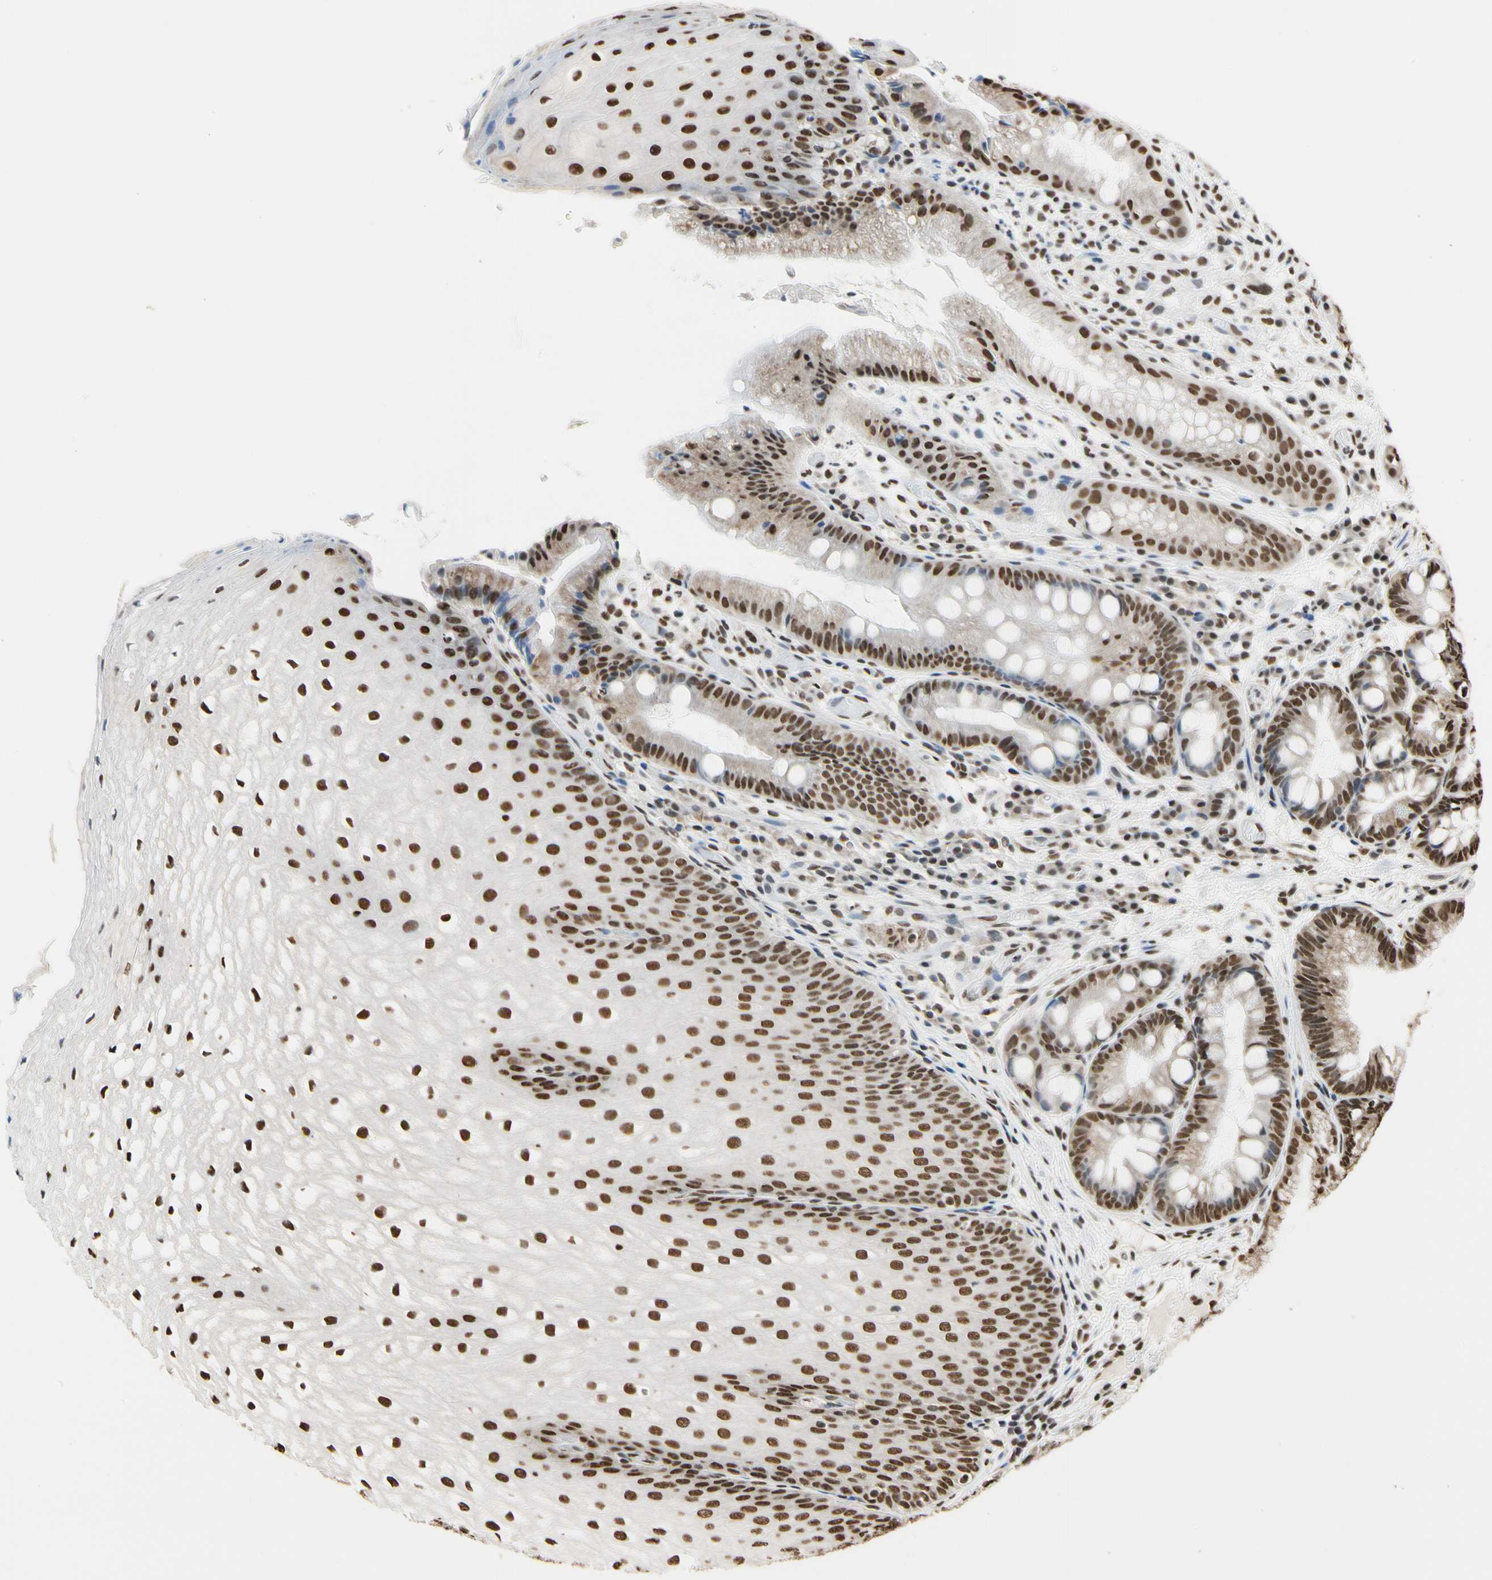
{"staining": {"intensity": "strong", "quantity": ">75%", "location": "cytoplasmic/membranous,nuclear"}, "tissue": "stomach", "cell_type": "Glandular cells", "image_type": "normal", "snomed": [{"axis": "morphology", "description": "Normal tissue, NOS"}, {"axis": "topography", "description": "Stomach, upper"}], "caption": "Protein staining of benign stomach exhibits strong cytoplasmic/membranous,nuclear expression in approximately >75% of glandular cells. The protein of interest is stained brown, and the nuclei are stained in blue (DAB IHC with brightfield microscopy, high magnification).", "gene": "HNRNPK", "patient": {"sex": "male", "age": 72}}